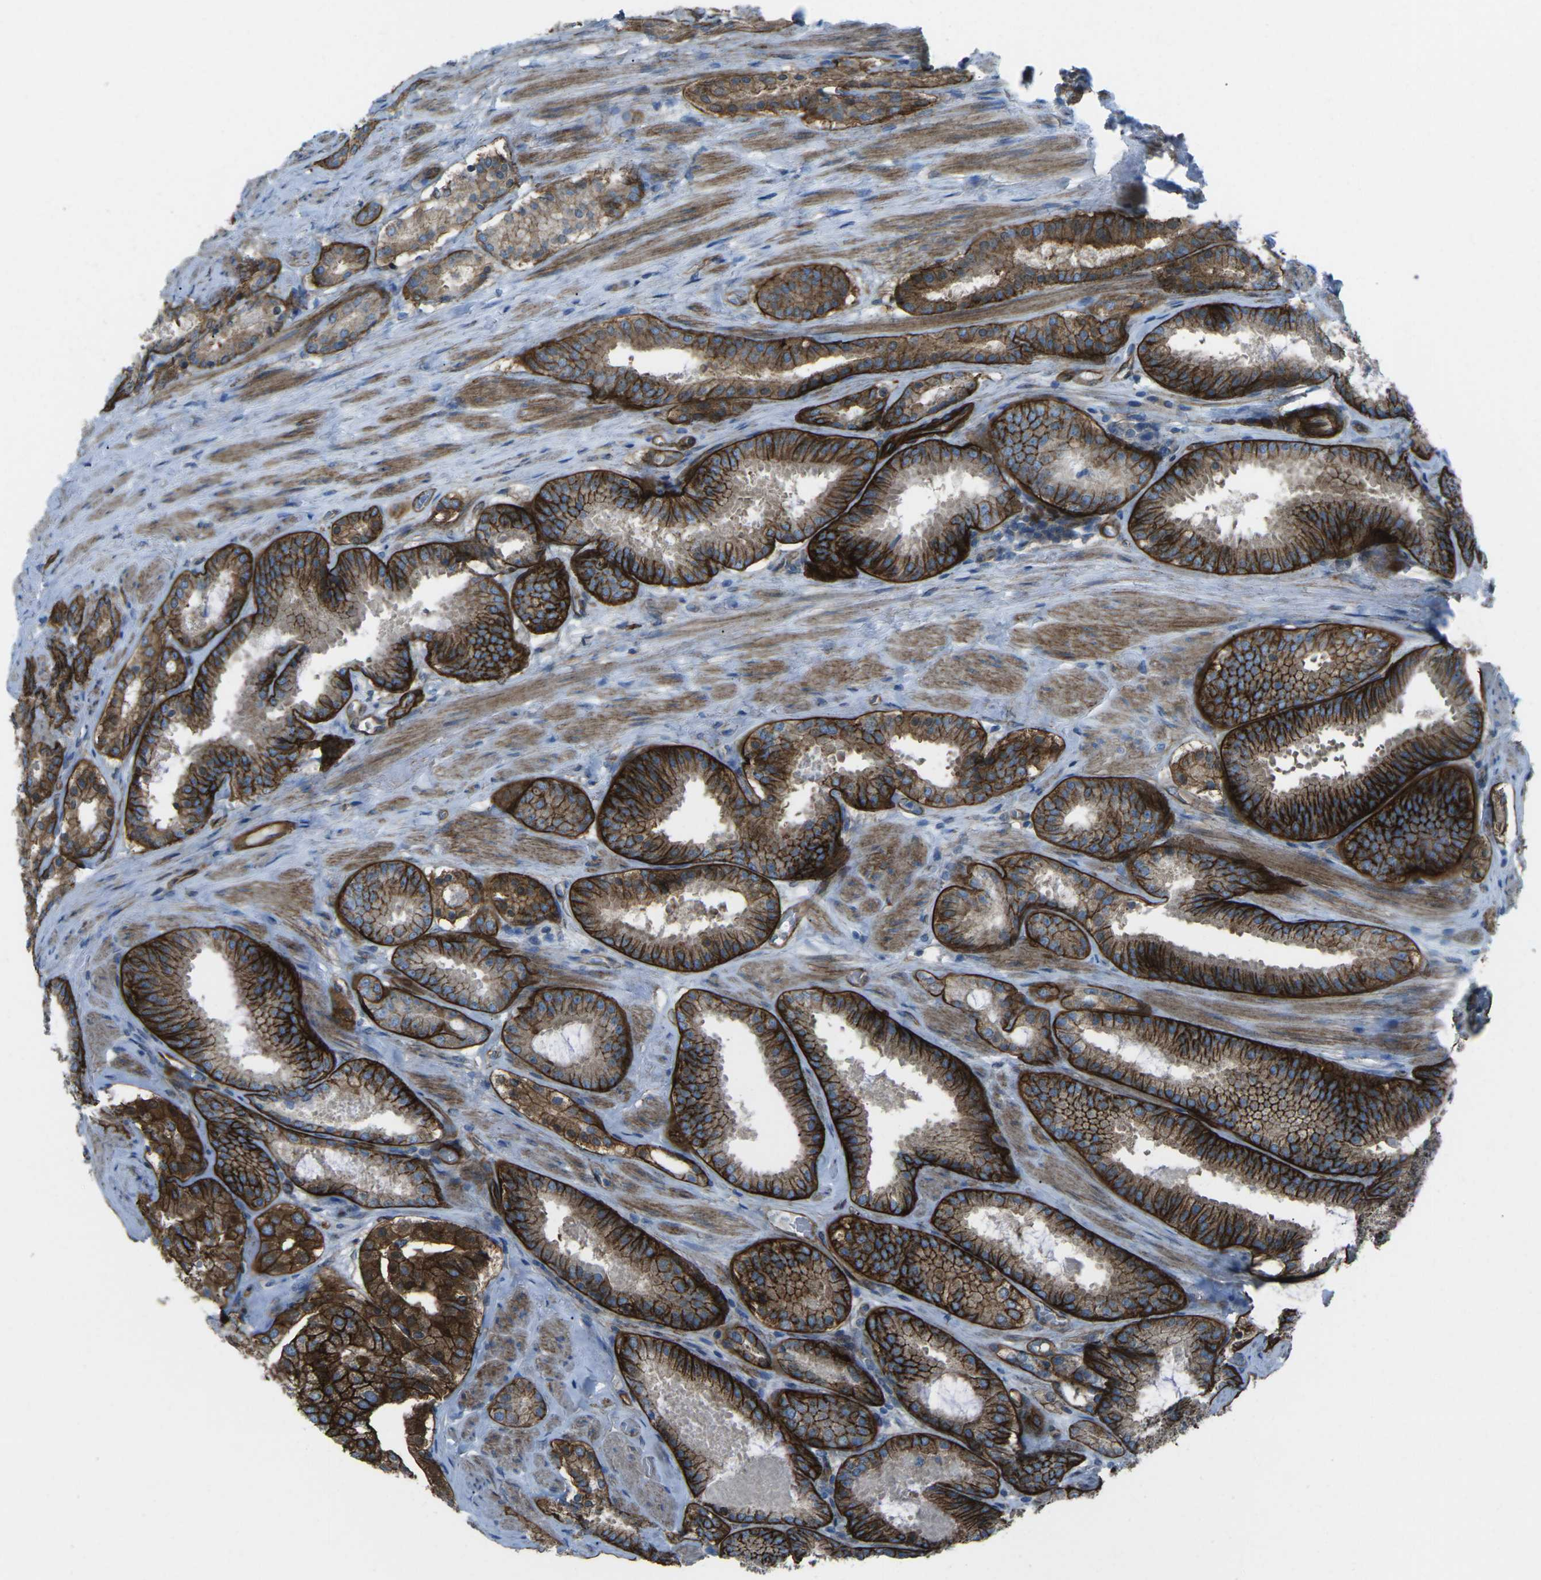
{"staining": {"intensity": "strong", "quantity": "25%-75%", "location": "cytoplasmic/membranous"}, "tissue": "prostate cancer", "cell_type": "Tumor cells", "image_type": "cancer", "snomed": [{"axis": "morphology", "description": "Adenocarcinoma, Low grade"}, {"axis": "topography", "description": "Prostate"}], "caption": "Prostate cancer (low-grade adenocarcinoma) stained with DAB immunohistochemistry (IHC) shows high levels of strong cytoplasmic/membranous positivity in about 25%-75% of tumor cells.", "gene": "UTRN", "patient": {"sex": "male", "age": 69}}